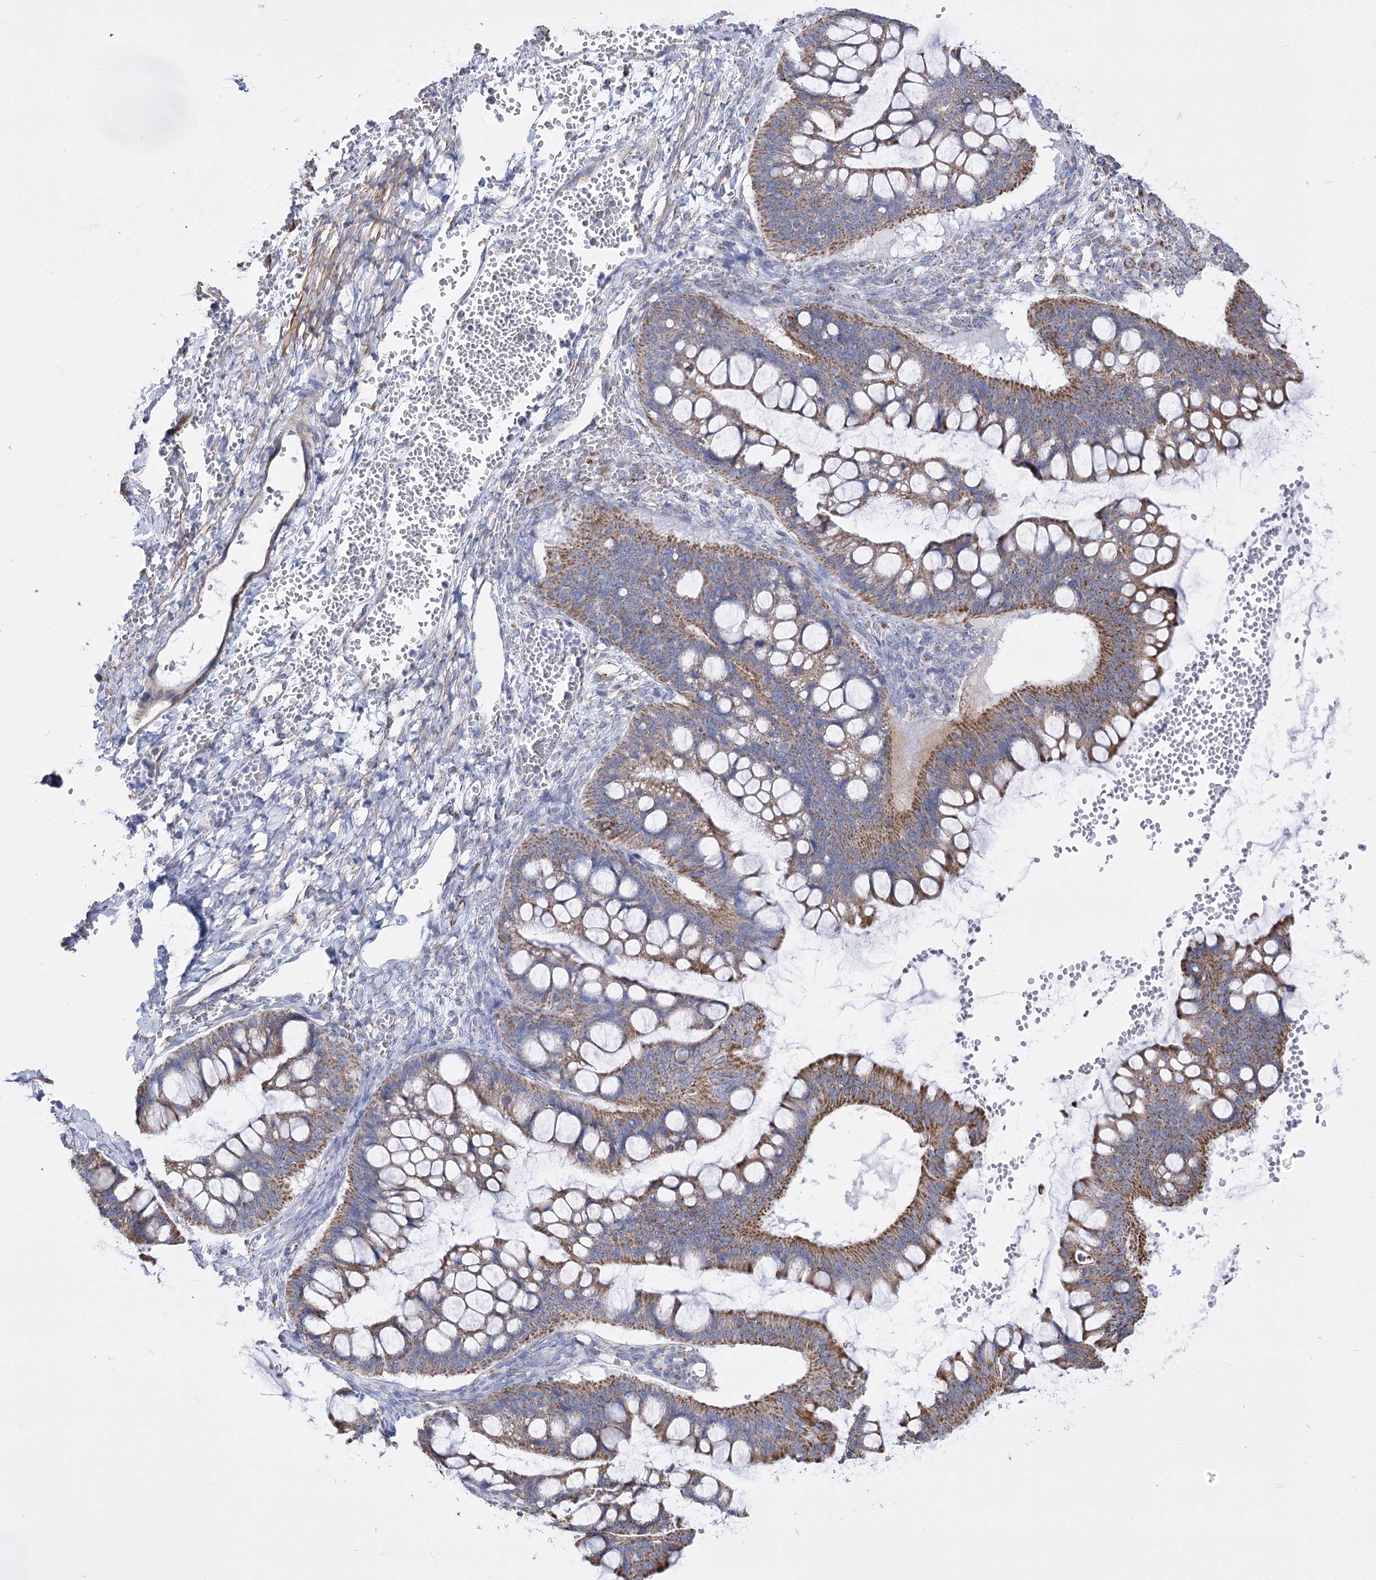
{"staining": {"intensity": "moderate", "quantity": ">75%", "location": "cytoplasmic/membranous"}, "tissue": "ovarian cancer", "cell_type": "Tumor cells", "image_type": "cancer", "snomed": [{"axis": "morphology", "description": "Cystadenocarcinoma, mucinous, NOS"}, {"axis": "topography", "description": "Ovary"}], "caption": "A high-resolution image shows IHC staining of ovarian cancer (mucinous cystadenocarcinoma), which displays moderate cytoplasmic/membranous positivity in approximately >75% of tumor cells.", "gene": "PDHB", "patient": {"sex": "female", "age": 73}}